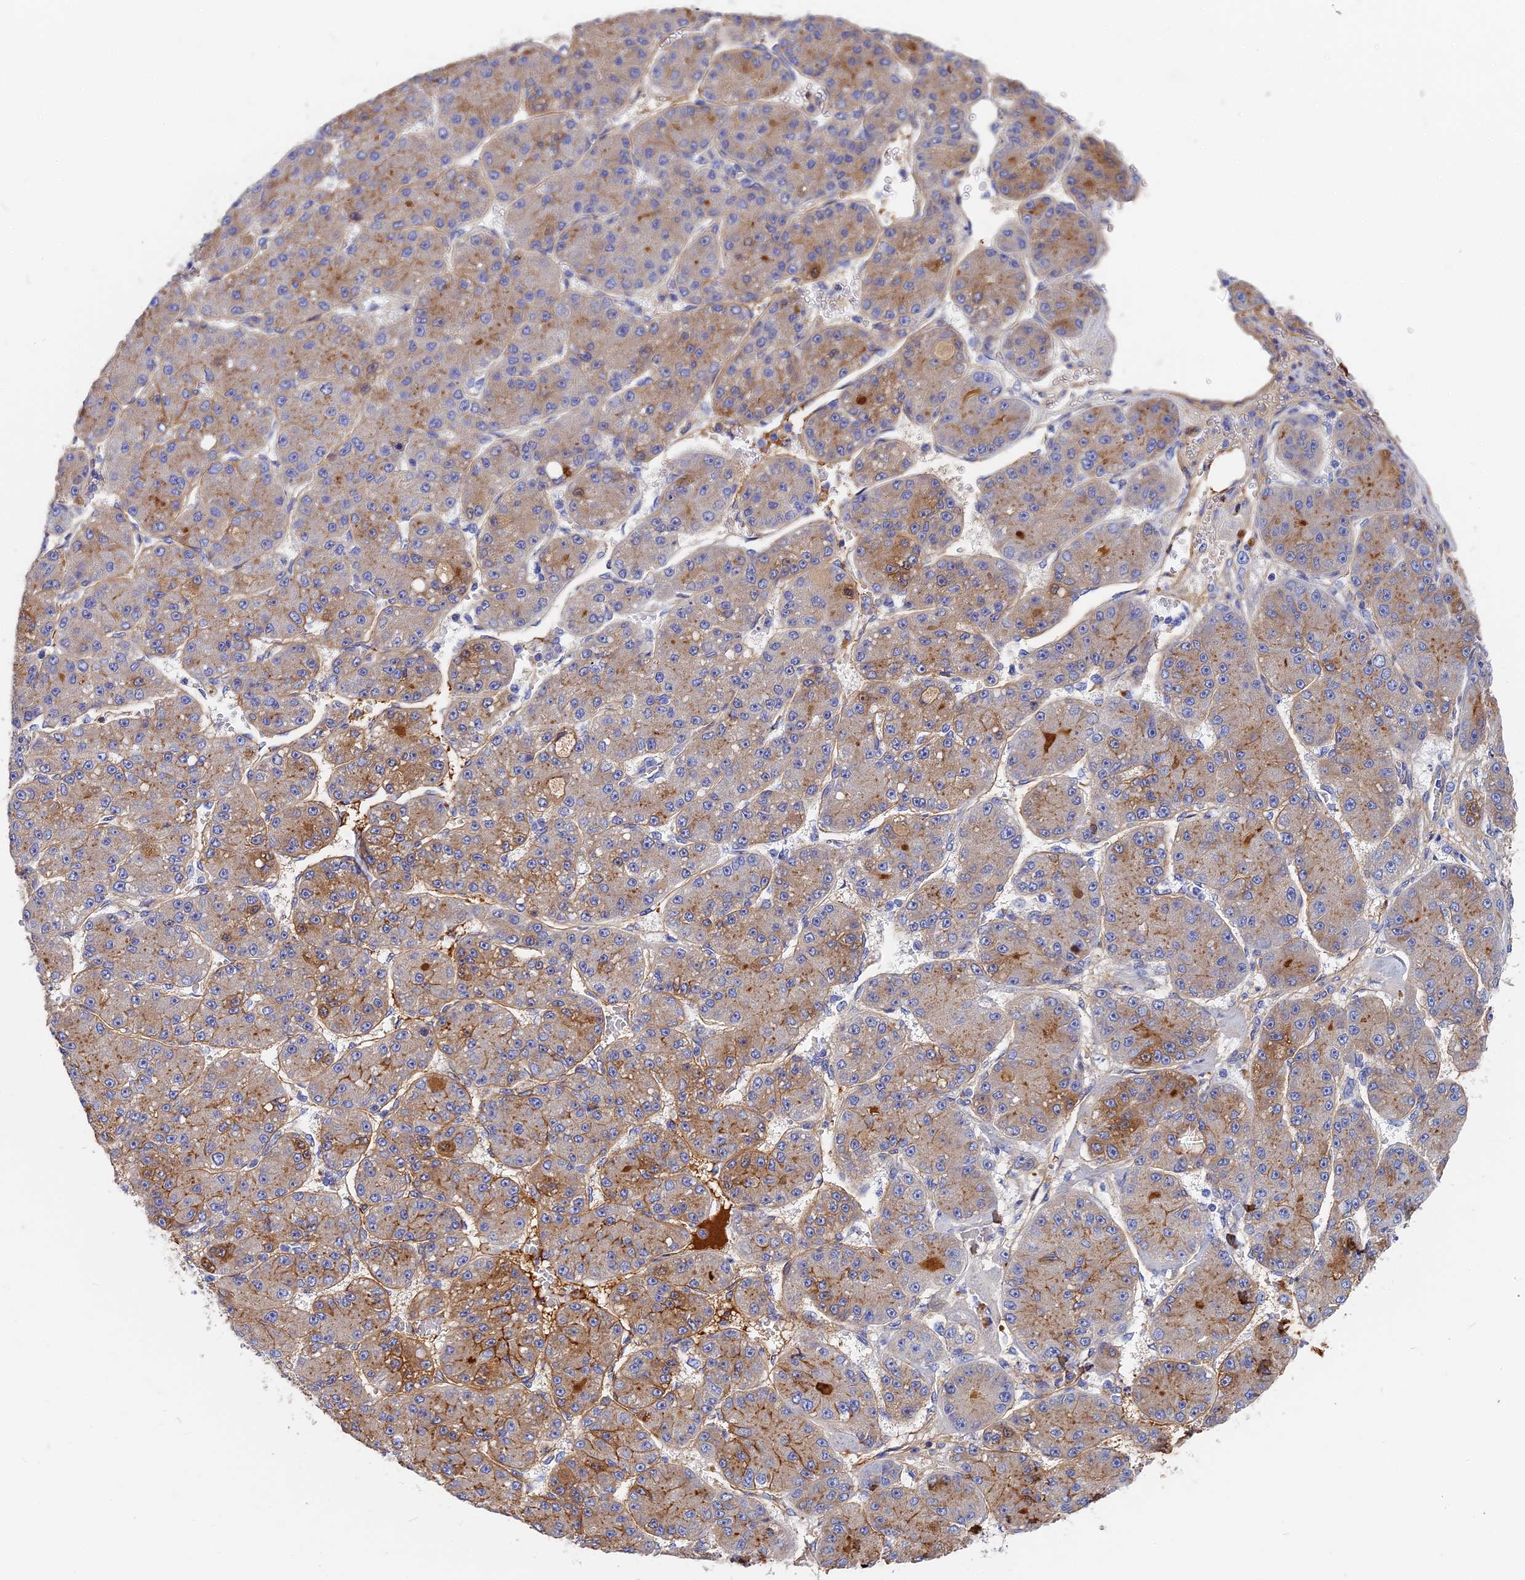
{"staining": {"intensity": "weak", "quantity": "<25%", "location": "cytoplasmic/membranous"}, "tissue": "liver cancer", "cell_type": "Tumor cells", "image_type": "cancer", "snomed": [{"axis": "morphology", "description": "Carcinoma, Hepatocellular, NOS"}, {"axis": "topography", "description": "Liver"}], "caption": "Immunohistochemistry micrograph of neoplastic tissue: human liver cancer stained with DAB demonstrates no significant protein positivity in tumor cells.", "gene": "ITIH1", "patient": {"sex": "male", "age": 67}}